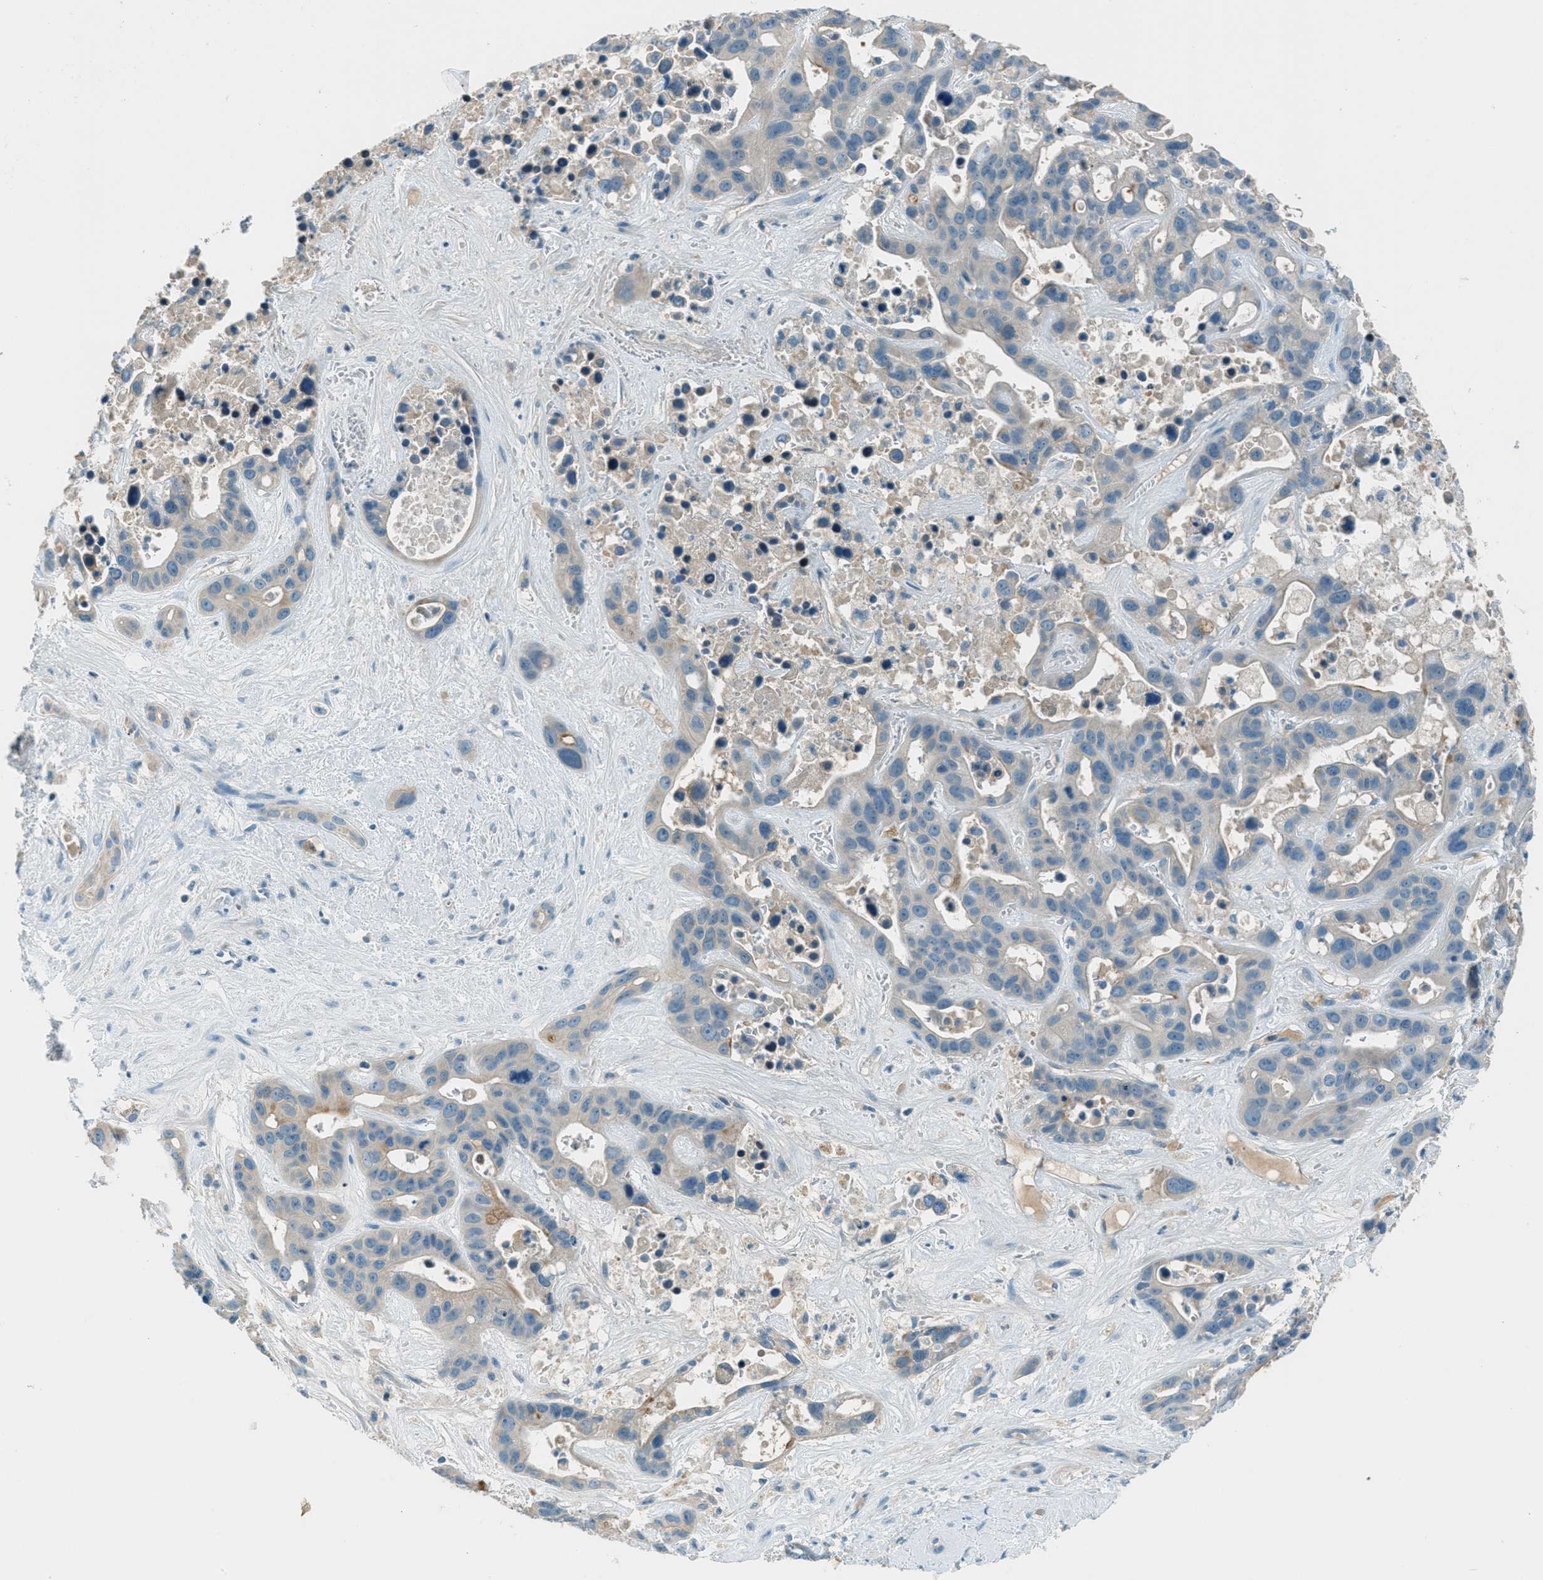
{"staining": {"intensity": "negative", "quantity": "none", "location": "none"}, "tissue": "liver cancer", "cell_type": "Tumor cells", "image_type": "cancer", "snomed": [{"axis": "morphology", "description": "Cholangiocarcinoma"}, {"axis": "topography", "description": "Liver"}], "caption": "Liver cancer was stained to show a protein in brown. There is no significant expression in tumor cells. Brightfield microscopy of immunohistochemistry (IHC) stained with DAB (brown) and hematoxylin (blue), captured at high magnification.", "gene": "MSLN", "patient": {"sex": "female", "age": 65}}